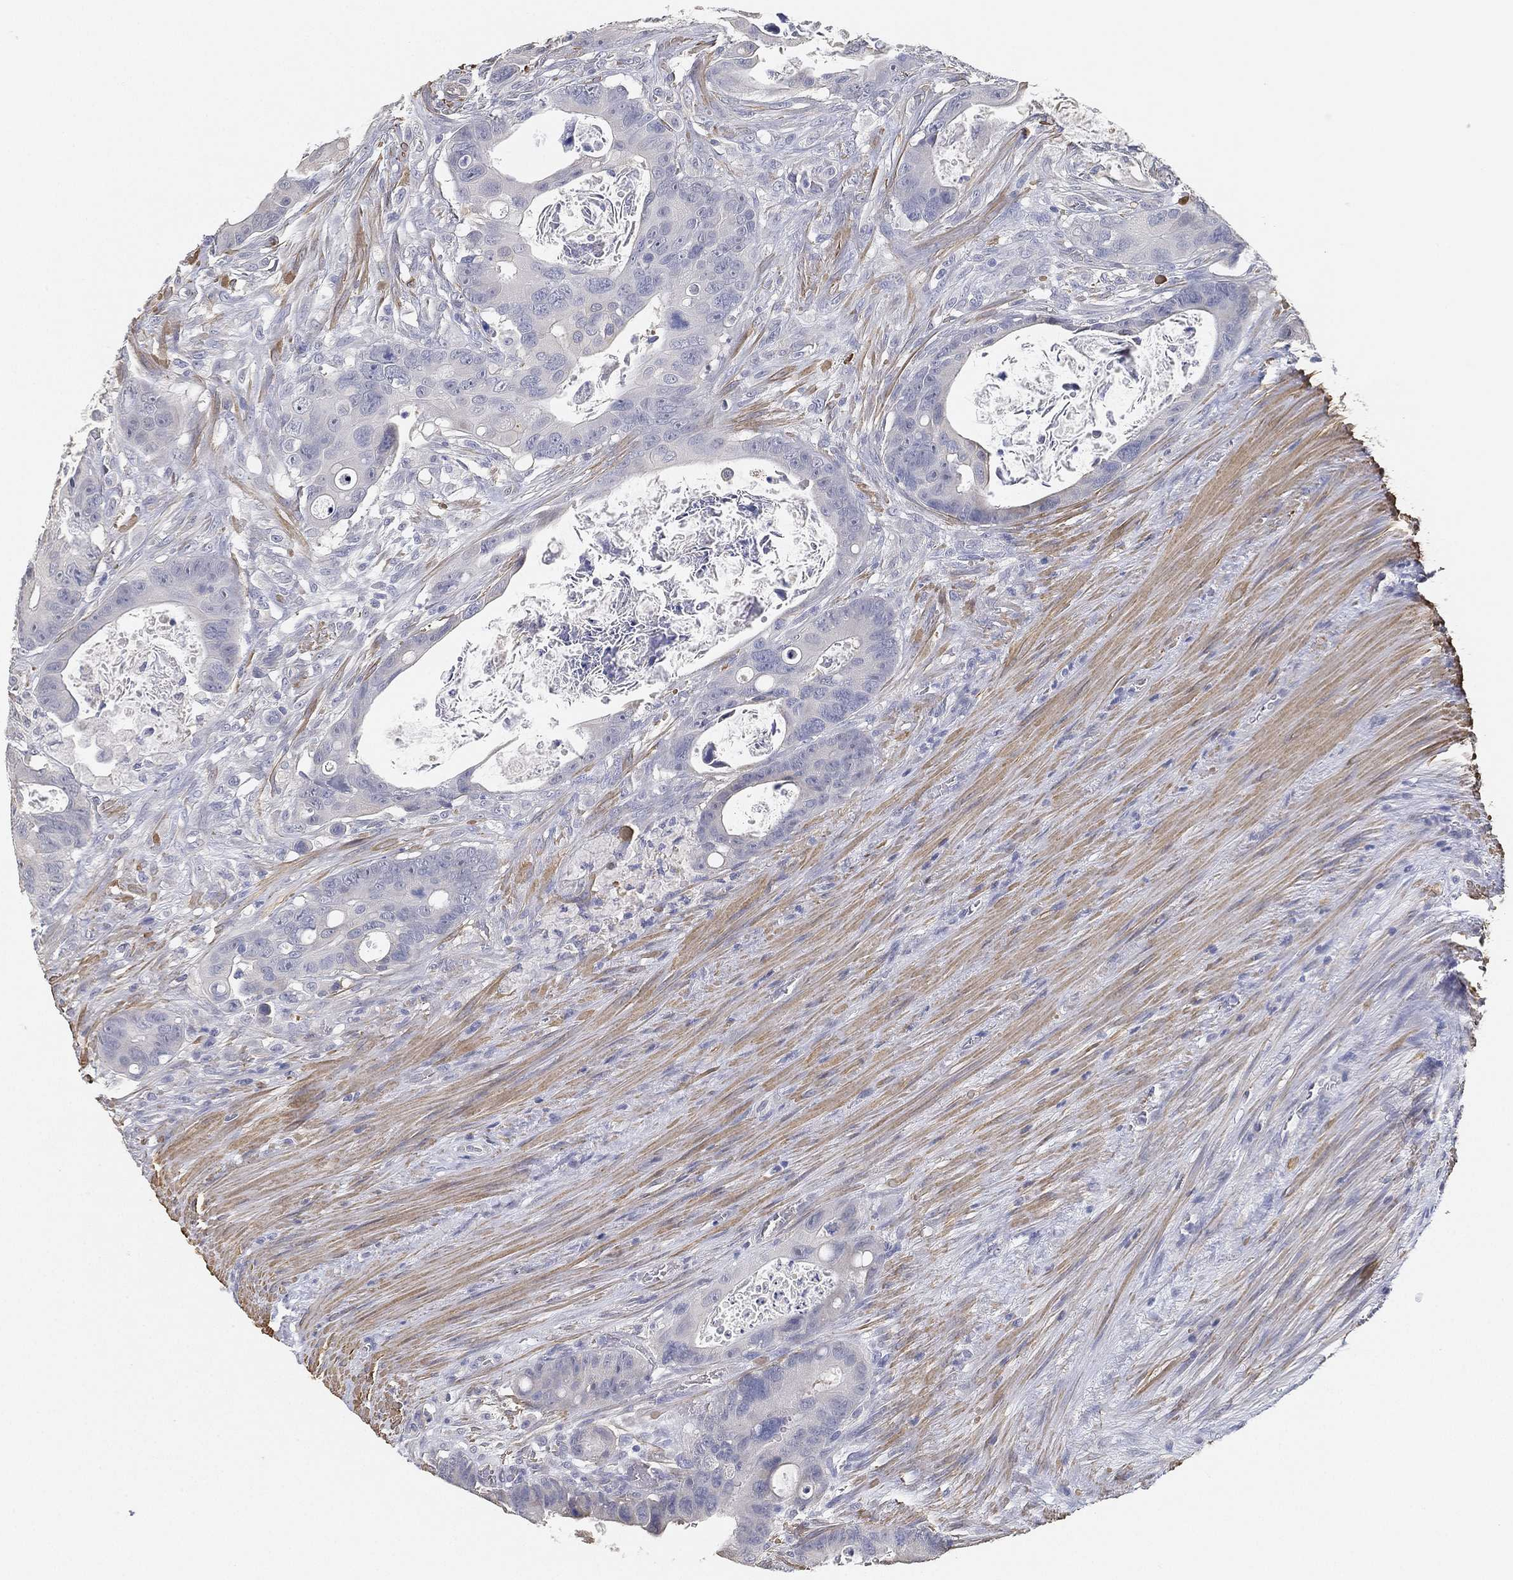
{"staining": {"intensity": "negative", "quantity": "none", "location": "none"}, "tissue": "colorectal cancer", "cell_type": "Tumor cells", "image_type": "cancer", "snomed": [{"axis": "morphology", "description": "Adenocarcinoma, NOS"}, {"axis": "topography", "description": "Rectum"}], "caption": "An immunohistochemistry micrograph of adenocarcinoma (colorectal) is shown. There is no staining in tumor cells of adenocarcinoma (colorectal).", "gene": "GPR61", "patient": {"sex": "male", "age": 64}}